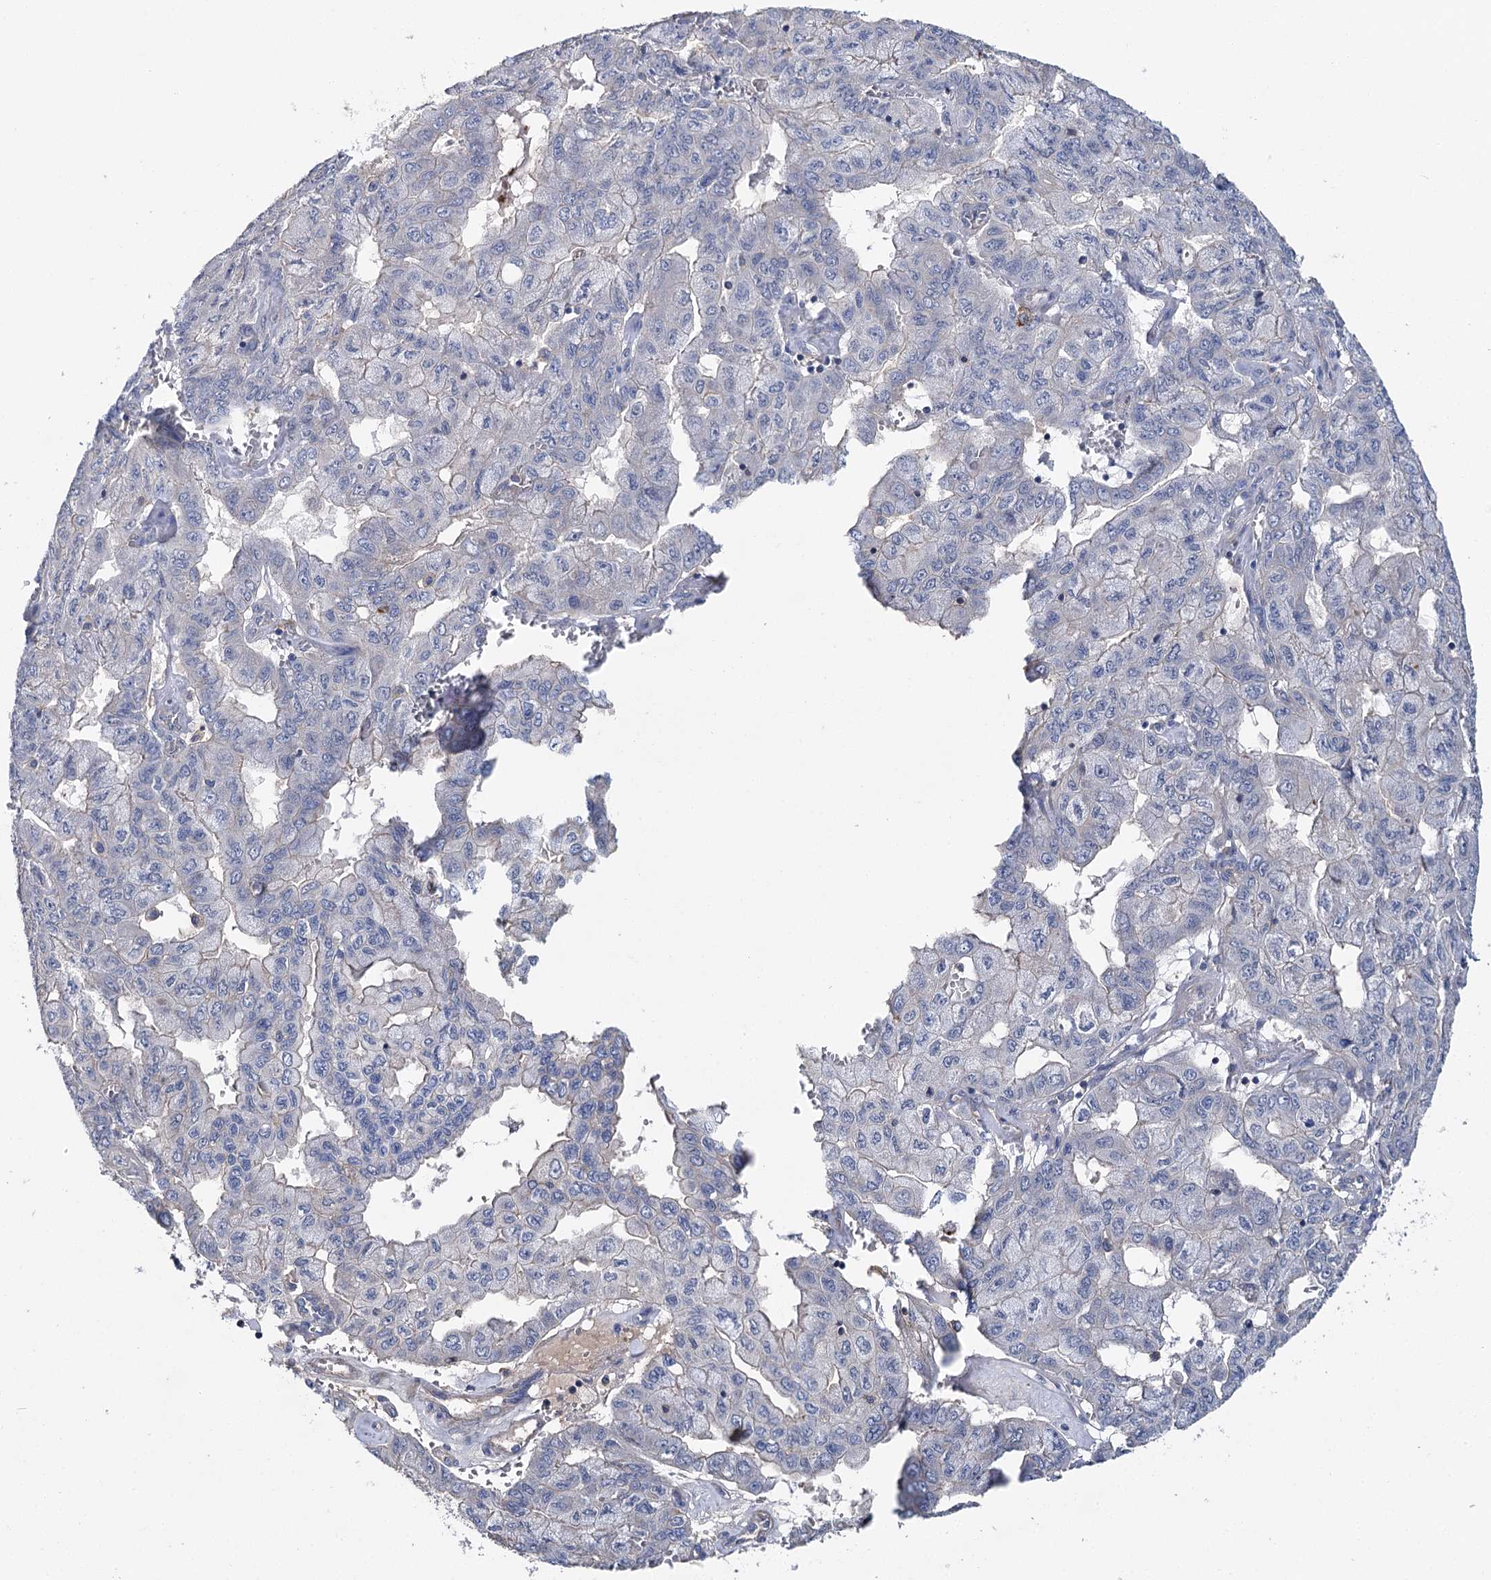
{"staining": {"intensity": "negative", "quantity": "none", "location": "none"}, "tissue": "pancreatic cancer", "cell_type": "Tumor cells", "image_type": "cancer", "snomed": [{"axis": "morphology", "description": "Adenocarcinoma, NOS"}, {"axis": "topography", "description": "Pancreas"}], "caption": "Immunohistochemistry (IHC) of pancreatic adenocarcinoma reveals no expression in tumor cells. (IHC, brightfield microscopy, high magnification).", "gene": "EPYC", "patient": {"sex": "male", "age": 51}}